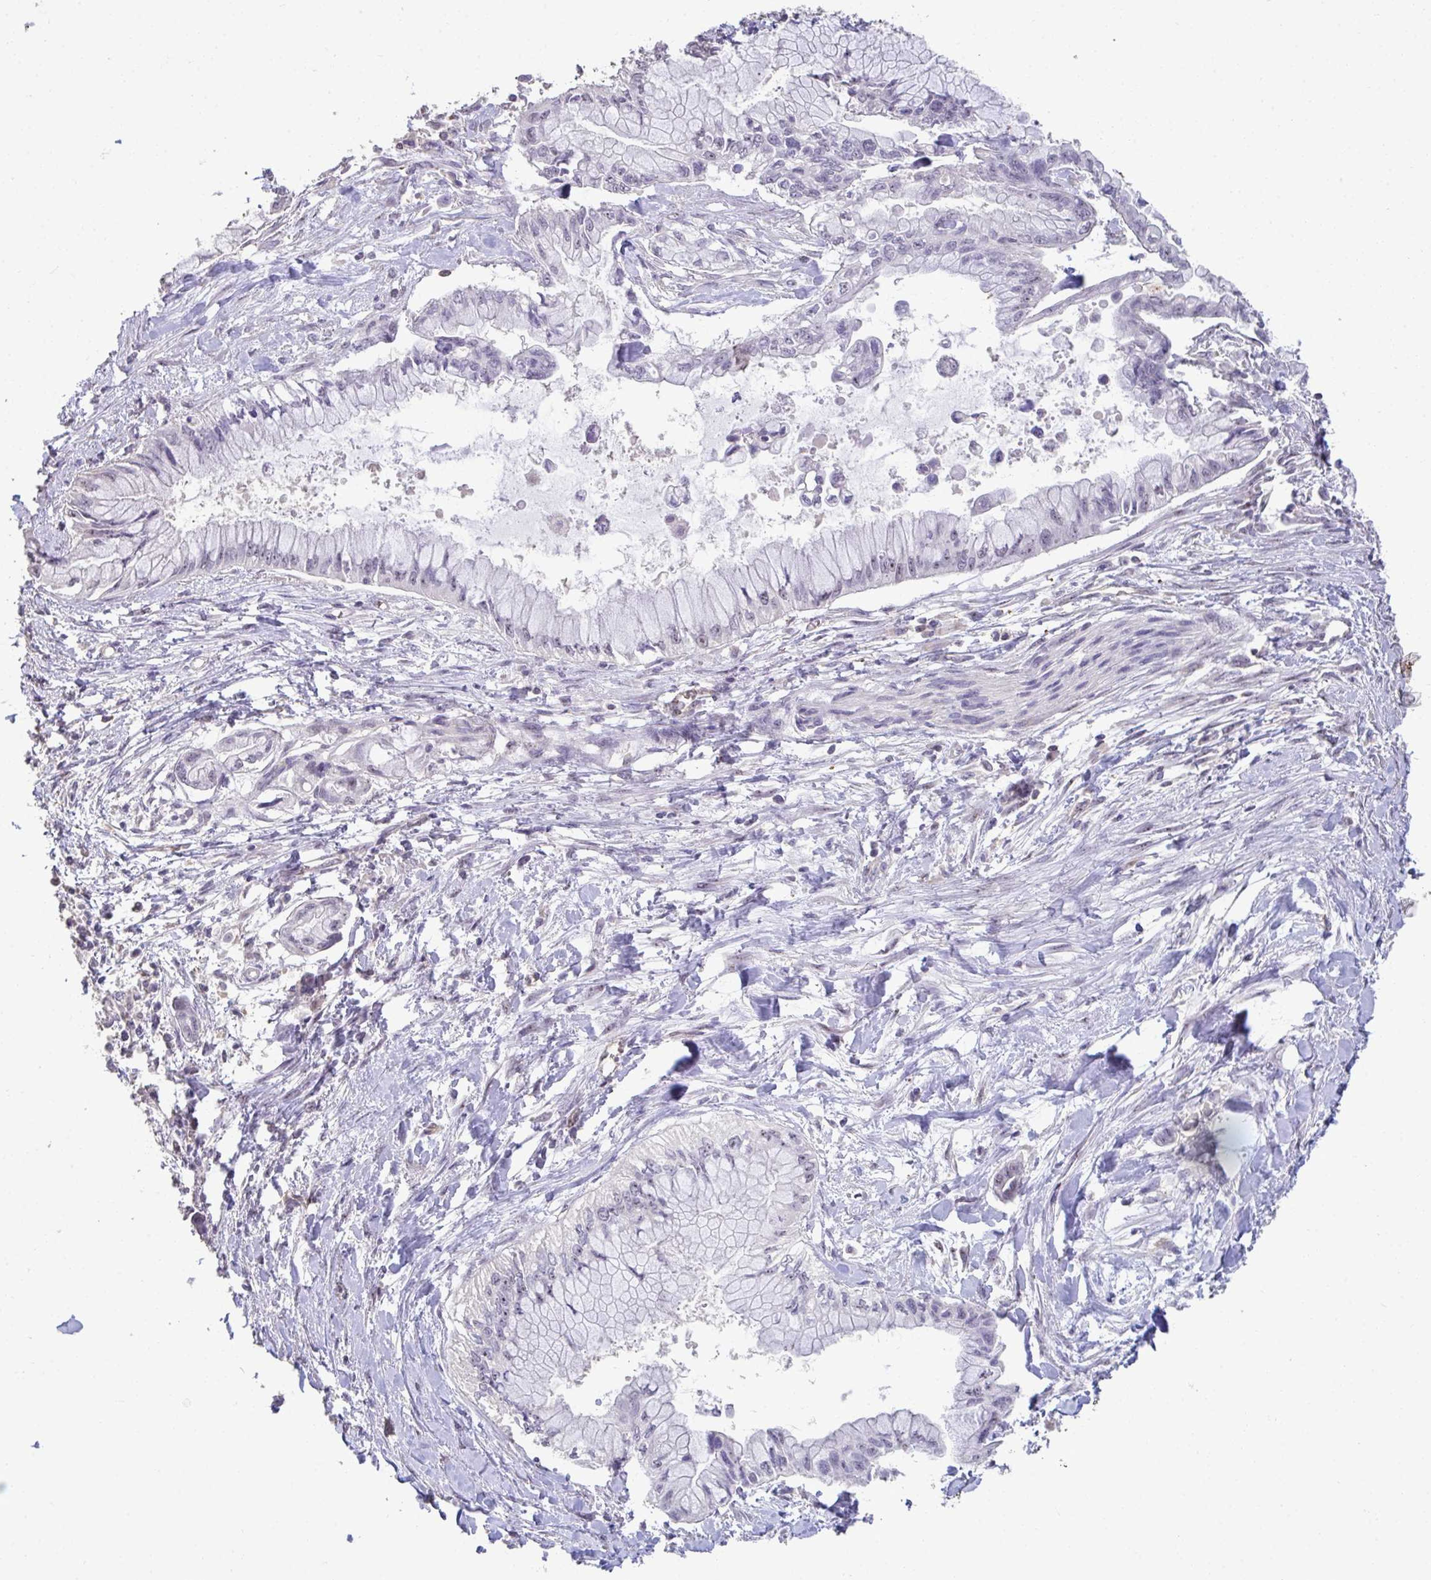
{"staining": {"intensity": "weak", "quantity": "<25%", "location": "nuclear"}, "tissue": "pancreatic cancer", "cell_type": "Tumor cells", "image_type": "cancer", "snomed": [{"axis": "morphology", "description": "Adenocarcinoma, NOS"}, {"axis": "topography", "description": "Pancreas"}], "caption": "High power microscopy histopathology image of an immunohistochemistry (IHC) micrograph of pancreatic cancer, revealing no significant expression in tumor cells. The staining is performed using DAB brown chromogen with nuclei counter-stained in using hematoxylin.", "gene": "SENP3", "patient": {"sex": "male", "age": 48}}